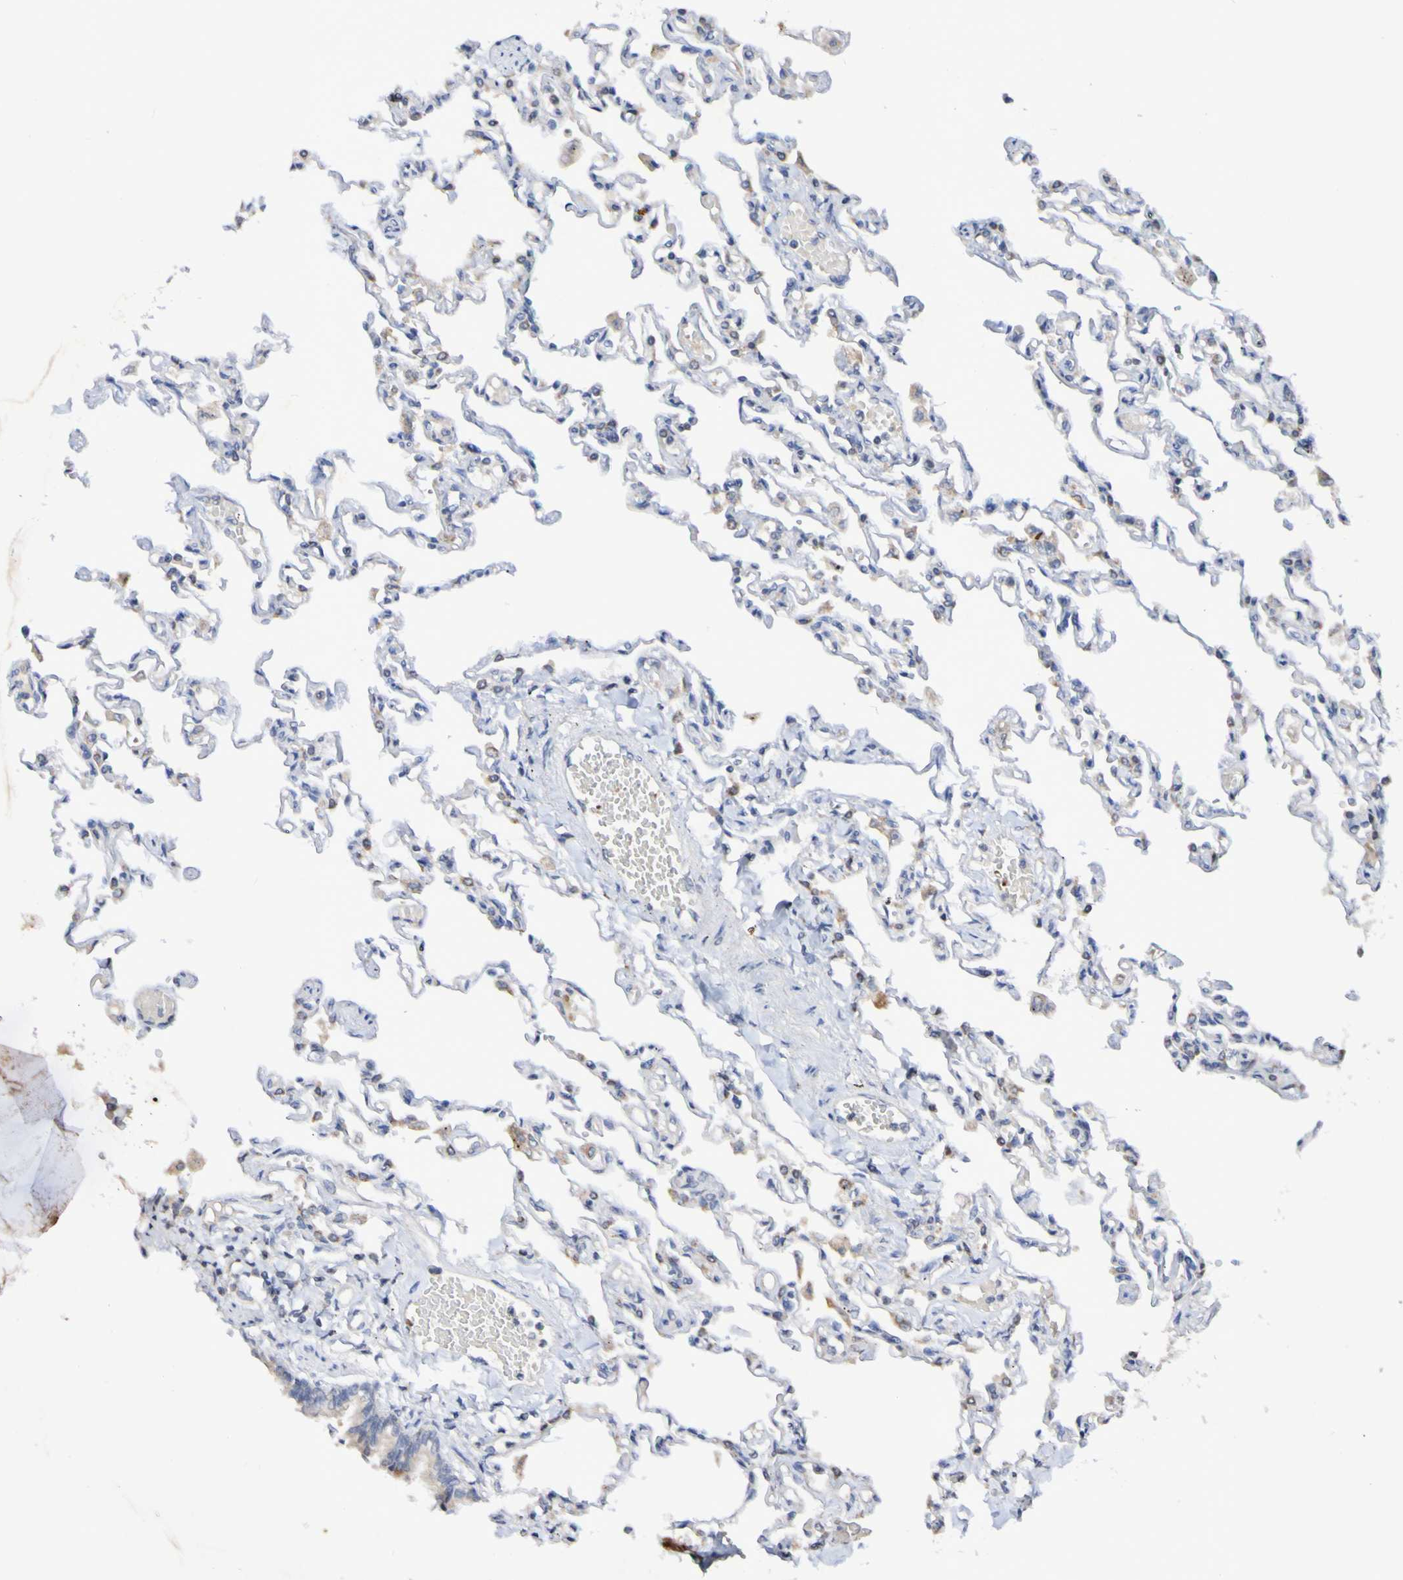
{"staining": {"intensity": "weak", "quantity": "25%-75%", "location": "cytoplasmic/membranous"}, "tissue": "lung", "cell_type": "Alveolar cells", "image_type": "normal", "snomed": [{"axis": "morphology", "description": "Normal tissue, NOS"}, {"axis": "topography", "description": "Lung"}], "caption": "Immunohistochemical staining of normal lung exhibits low levels of weak cytoplasmic/membranous staining in approximately 25%-75% of alveolar cells. (DAB = brown stain, brightfield microscopy at high magnification).", "gene": "PTP4A2", "patient": {"sex": "male", "age": 21}}